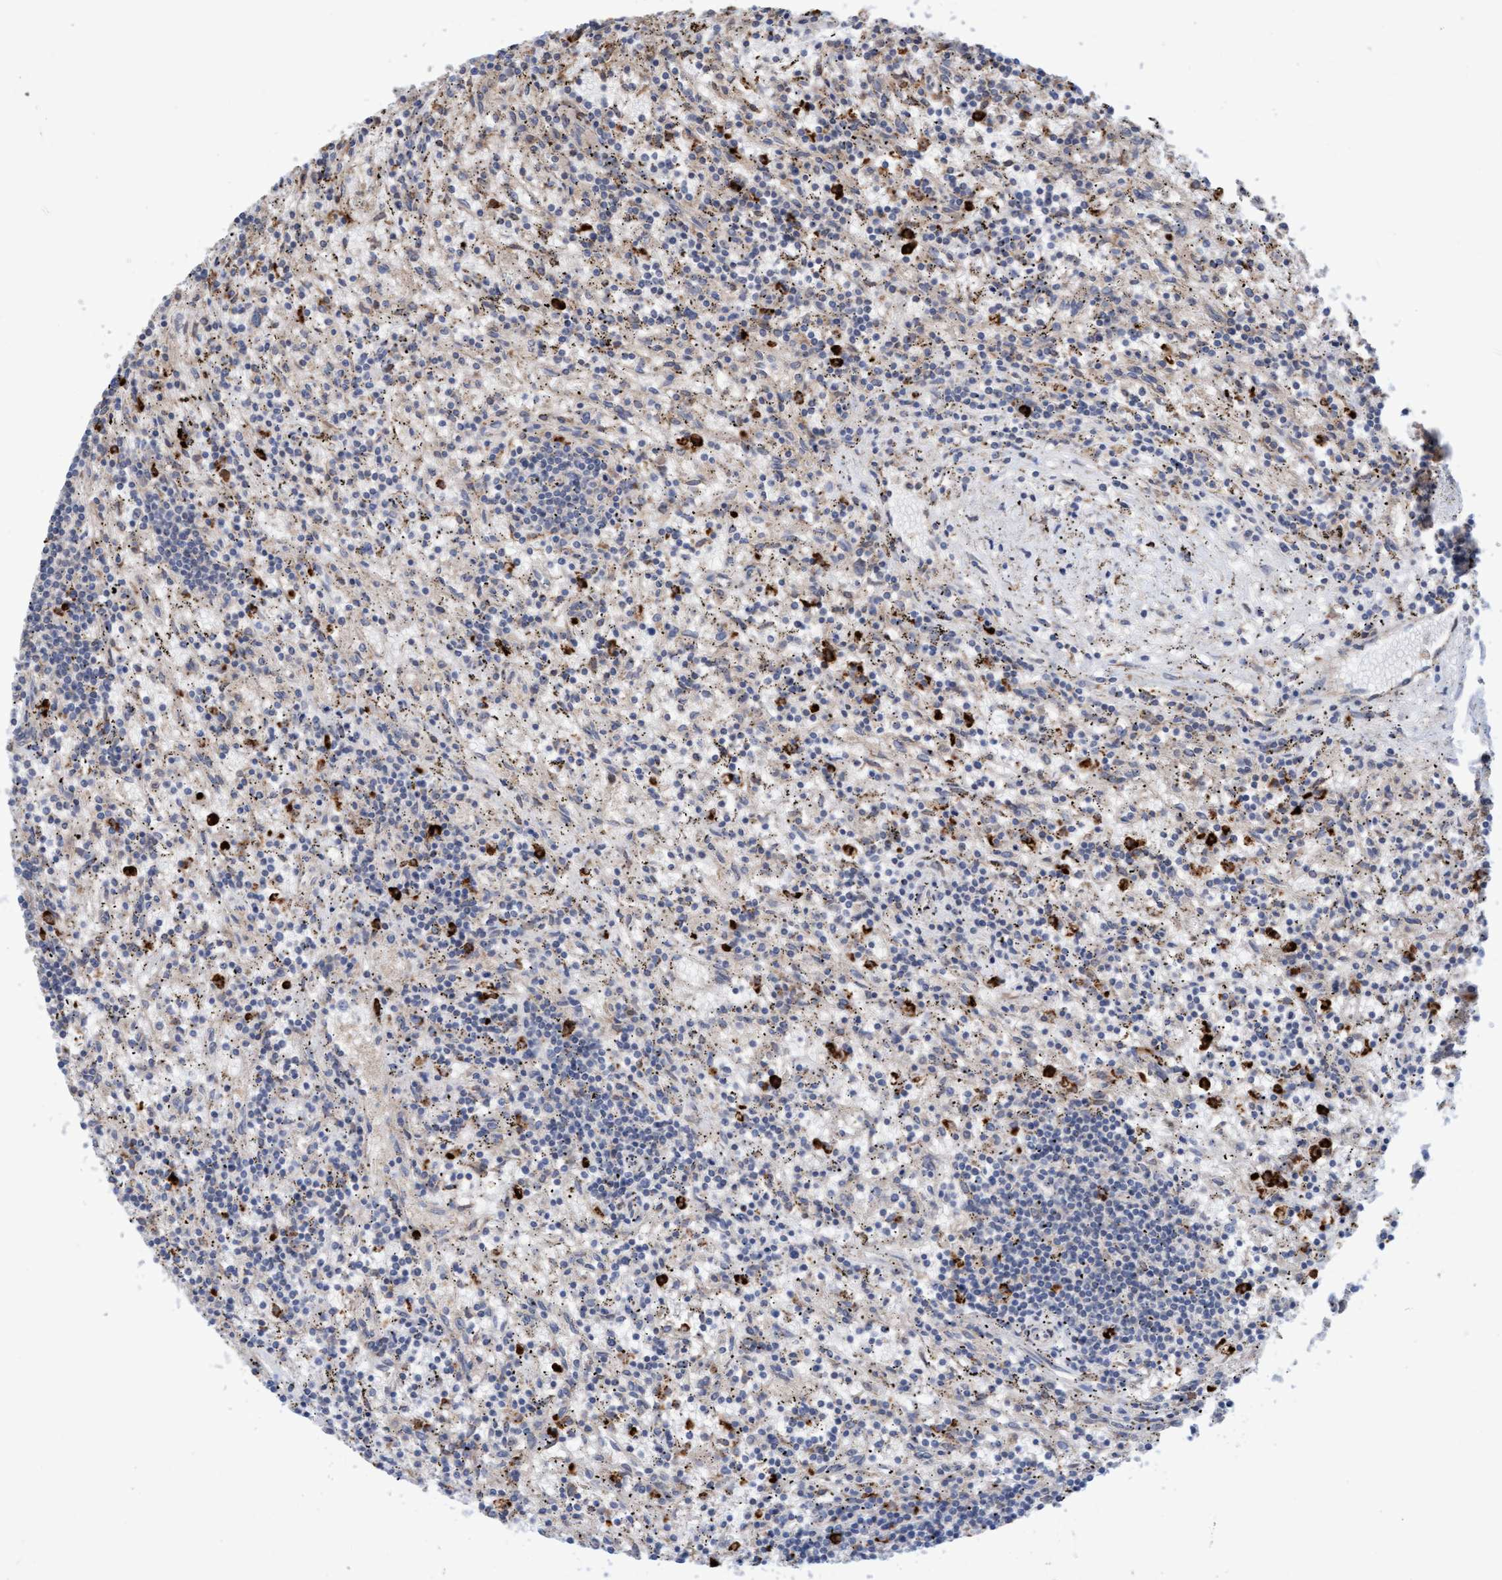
{"staining": {"intensity": "negative", "quantity": "none", "location": "none"}, "tissue": "lymphoma", "cell_type": "Tumor cells", "image_type": "cancer", "snomed": [{"axis": "morphology", "description": "Malignant lymphoma, non-Hodgkin's type, Low grade"}, {"axis": "topography", "description": "Spleen"}], "caption": "High power microscopy image of an IHC photomicrograph of lymphoma, revealing no significant positivity in tumor cells.", "gene": "MMP8", "patient": {"sex": "male", "age": 76}}